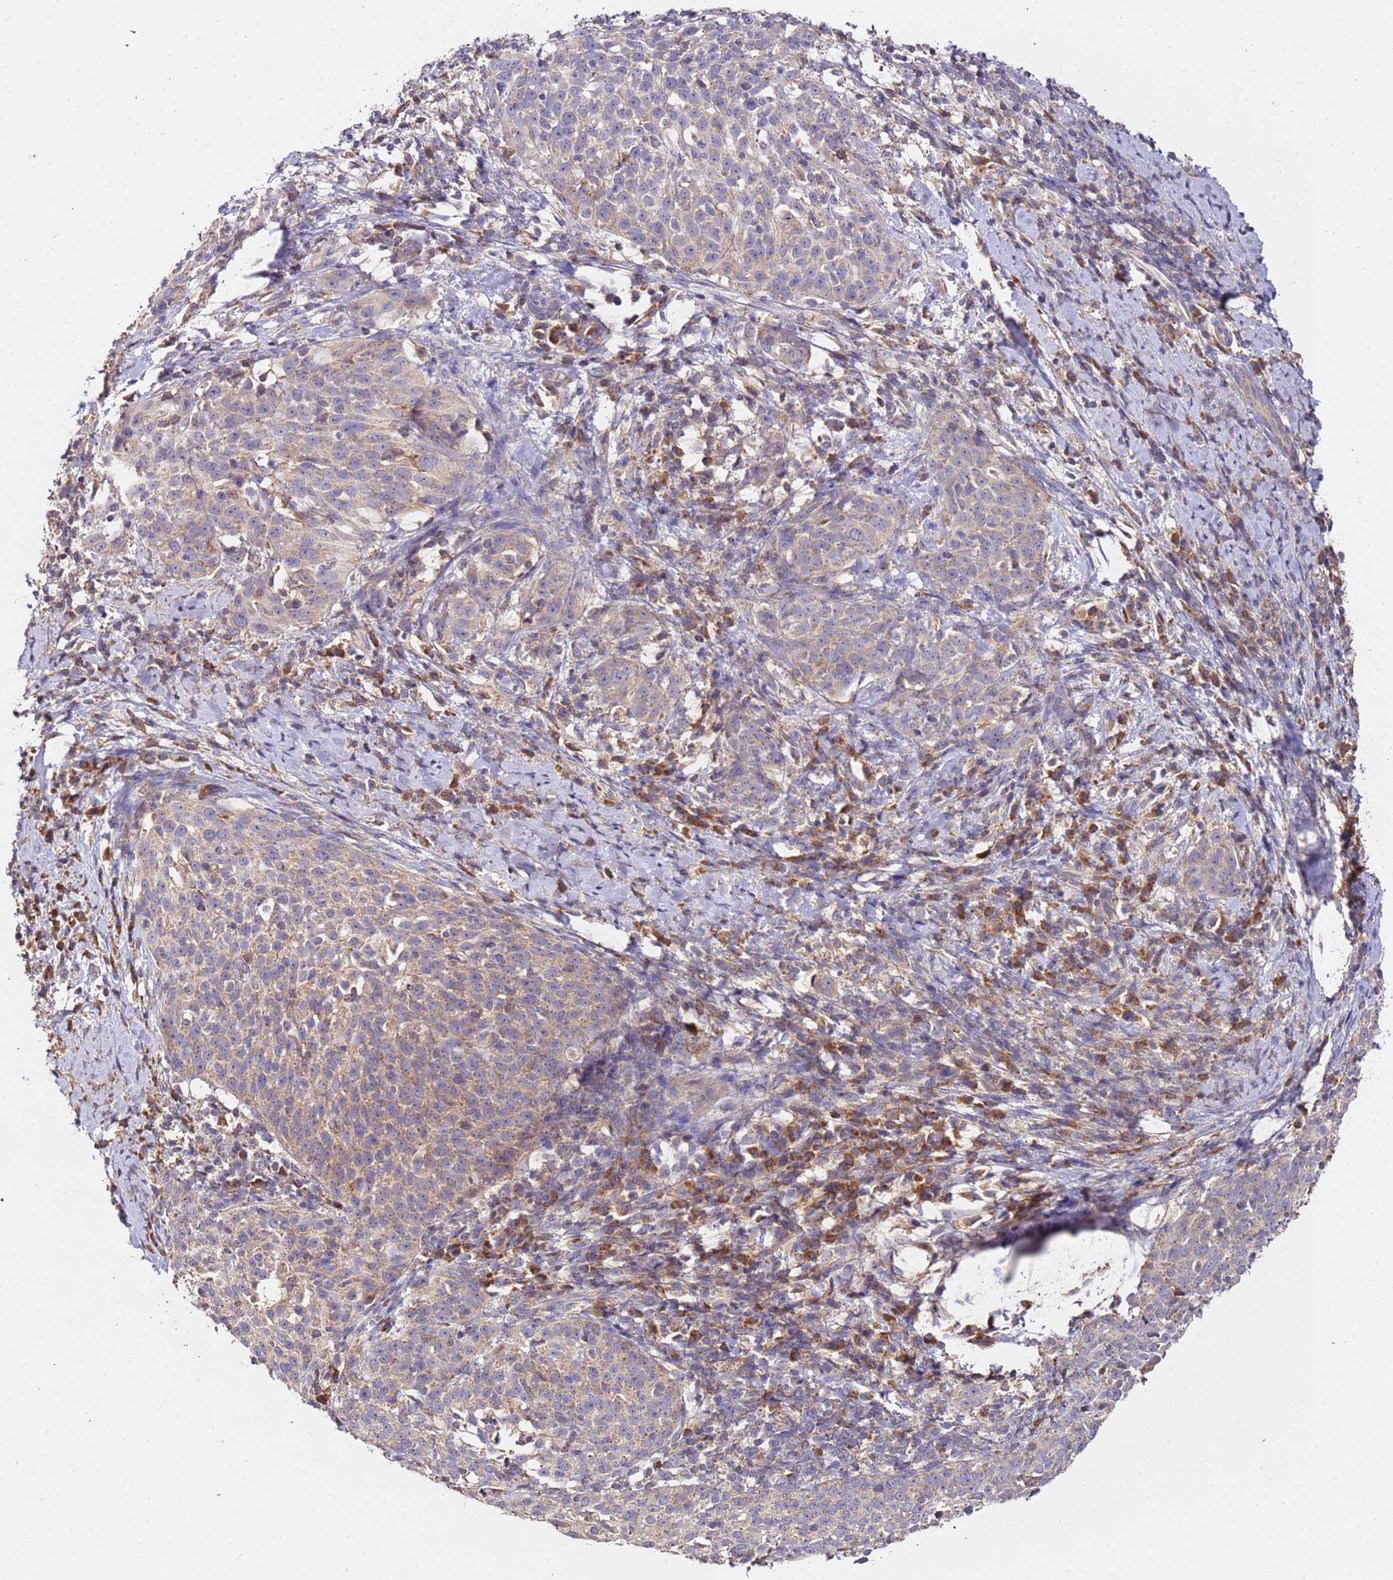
{"staining": {"intensity": "weak", "quantity": "25%-75%", "location": "cytoplasmic/membranous"}, "tissue": "cervical cancer", "cell_type": "Tumor cells", "image_type": "cancer", "snomed": [{"axis": "morphology", "description": "Squamous cell carcinoma, NOS"}, {"axis": "topography", "description": "Cervix"}], "caption": "Weak cytoplasmic/membranous staining for a protein is present in approximately 25%-75% of tumor cells of cervical cancer using IHC.", "gene": "OR2B11", "patient": {"sex": "female", "age": 57}}